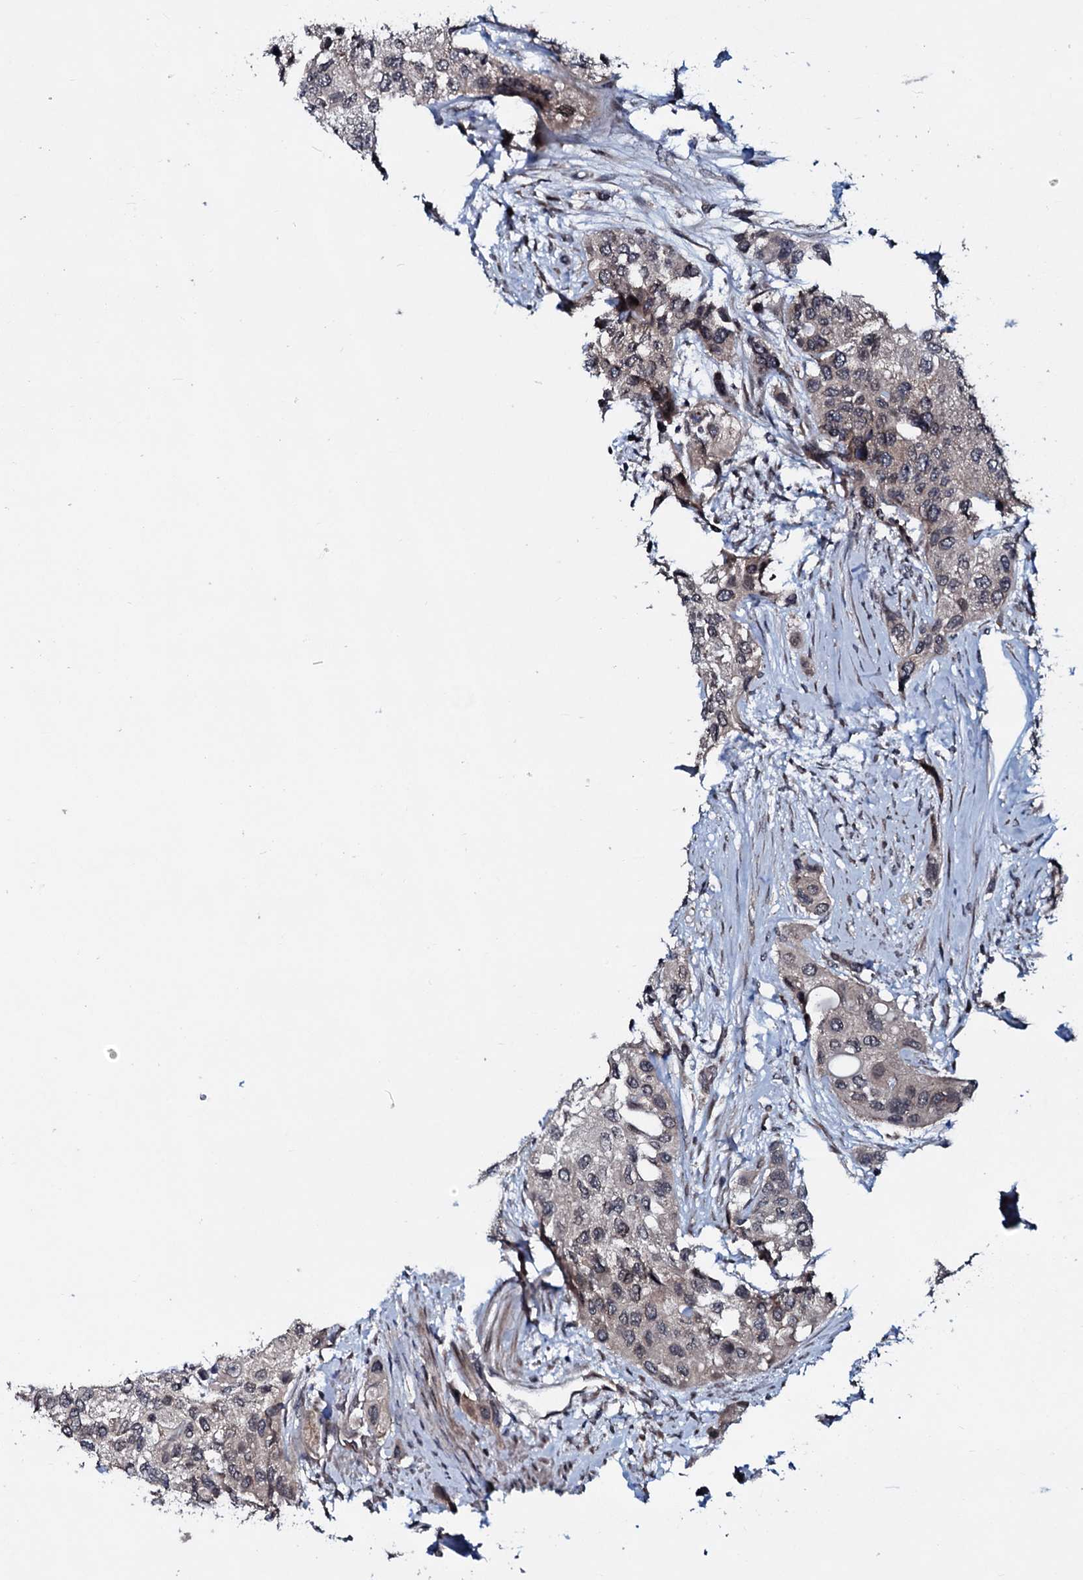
{"staining": {"intensity": "negative", "quantity": "none", "location": "none"}, "tissue": "urothelial cancer", "cell_type": "Tumor cells", "image_type": "cancer", "snomed": [{"axis": "morphology", "description": "Normal tissue, NOS"}, {"axis": "morphology", "description": "Urothelial carcinoma, High grade"}, {"axis": "topography", "description": "Vascular tissue"}, {"axis": "topography", "description": "Urinary bladder"}], "caption": "Immunohistochemical staining of human urothelial cancer reveals no significant staining in tumor cells.", "gene": "OGFOD2", "patient": {"sex": "female", "age": 56}}